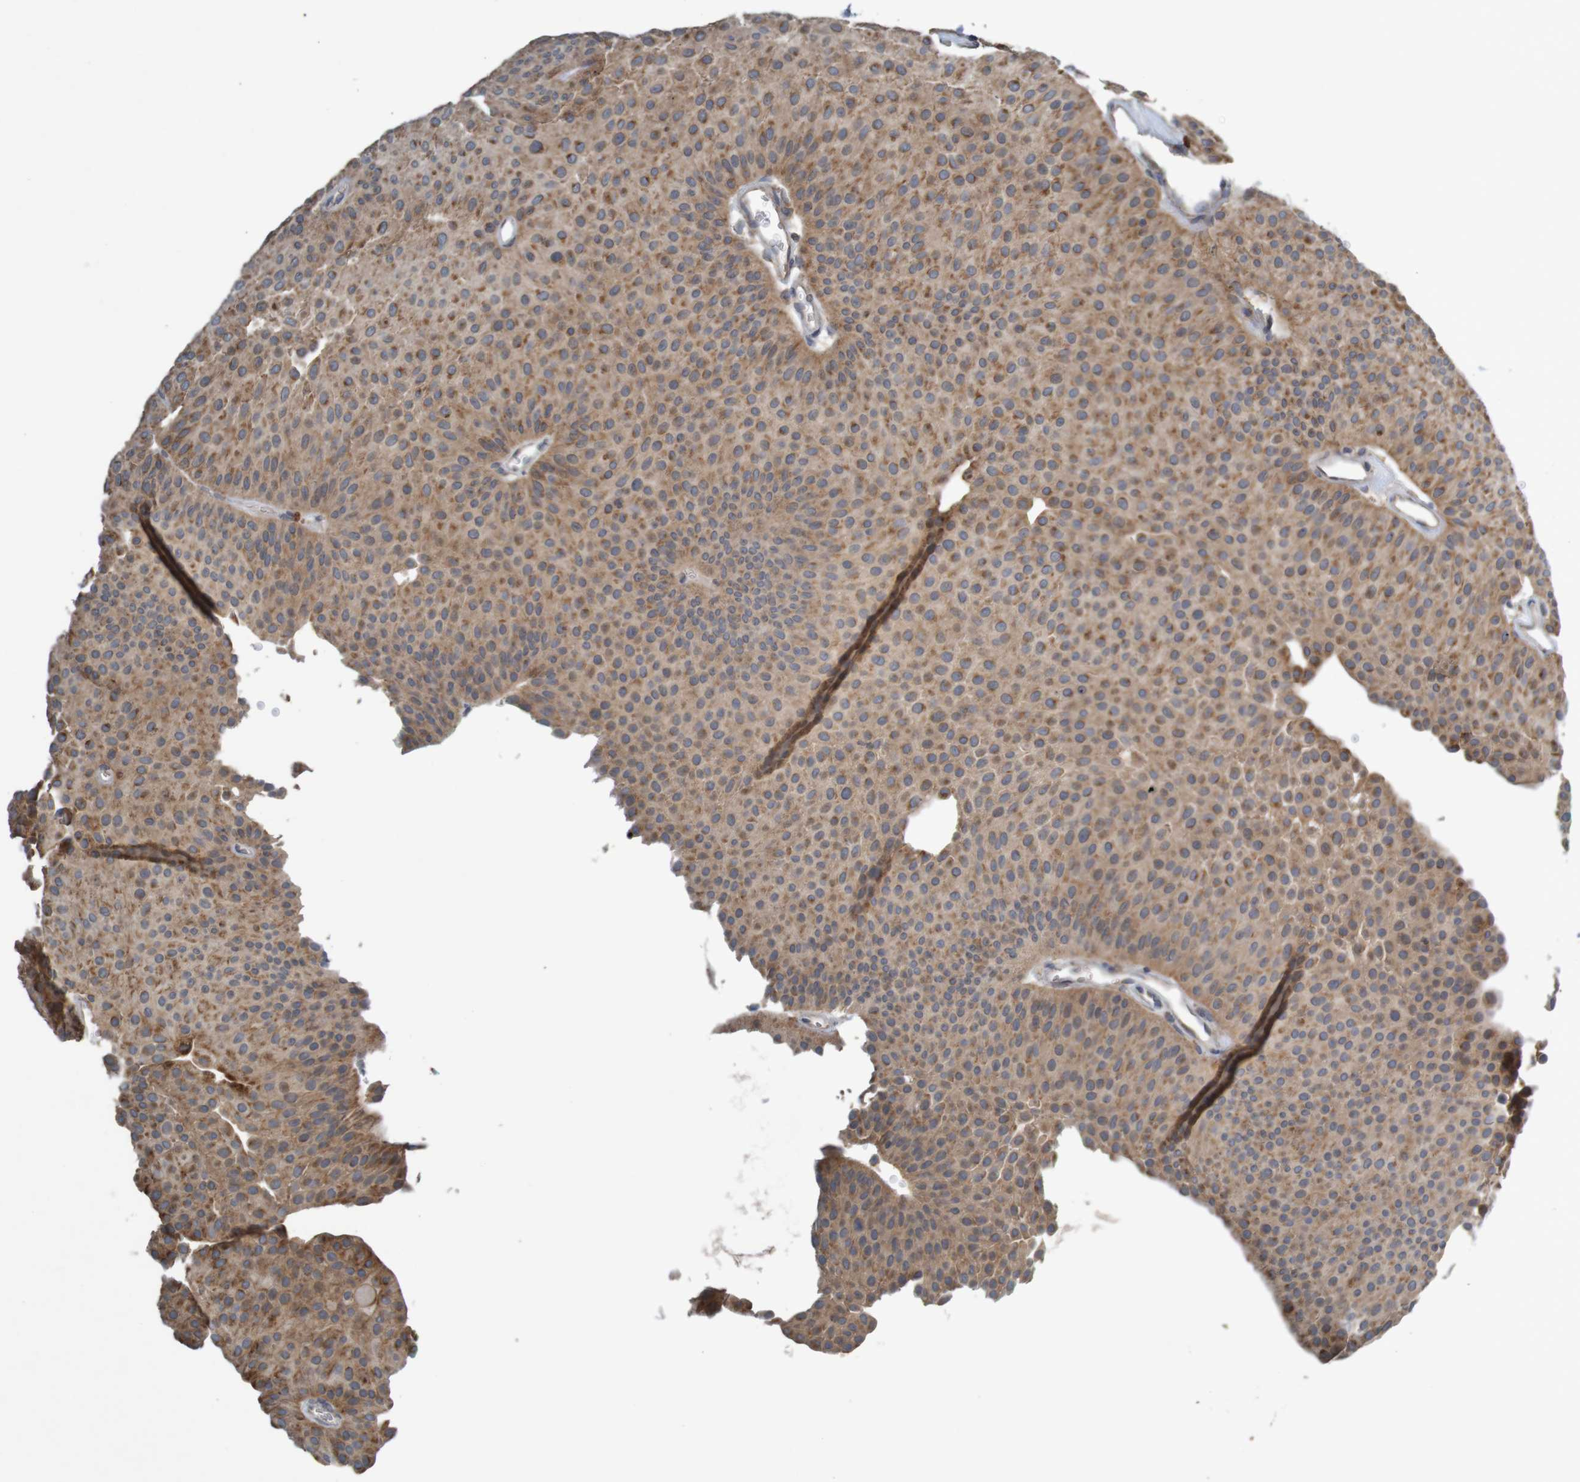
{"staining": {"intensity": "moderate", "quantity": ">75%", "location": "cytoplasmic/membranous"}, "tissue": "urothelial cancer", "cell_type": "Tumor cells", "image_type": "cancer", "snomed": [{"axis": "morphology", "description": "Urothelial carcinoma, Low grade"}, {"axis": "topography", "description": "Urinary bladder"}], "caption": "Immunohistochemical staining of human urothelial cancer exhibits medium levels of moderate cytoplasmic/membranous protein positivity in about >75% of tumor cells.", "gene": "B3GAT2", "patient": {"sex": "female", "age": 60}}